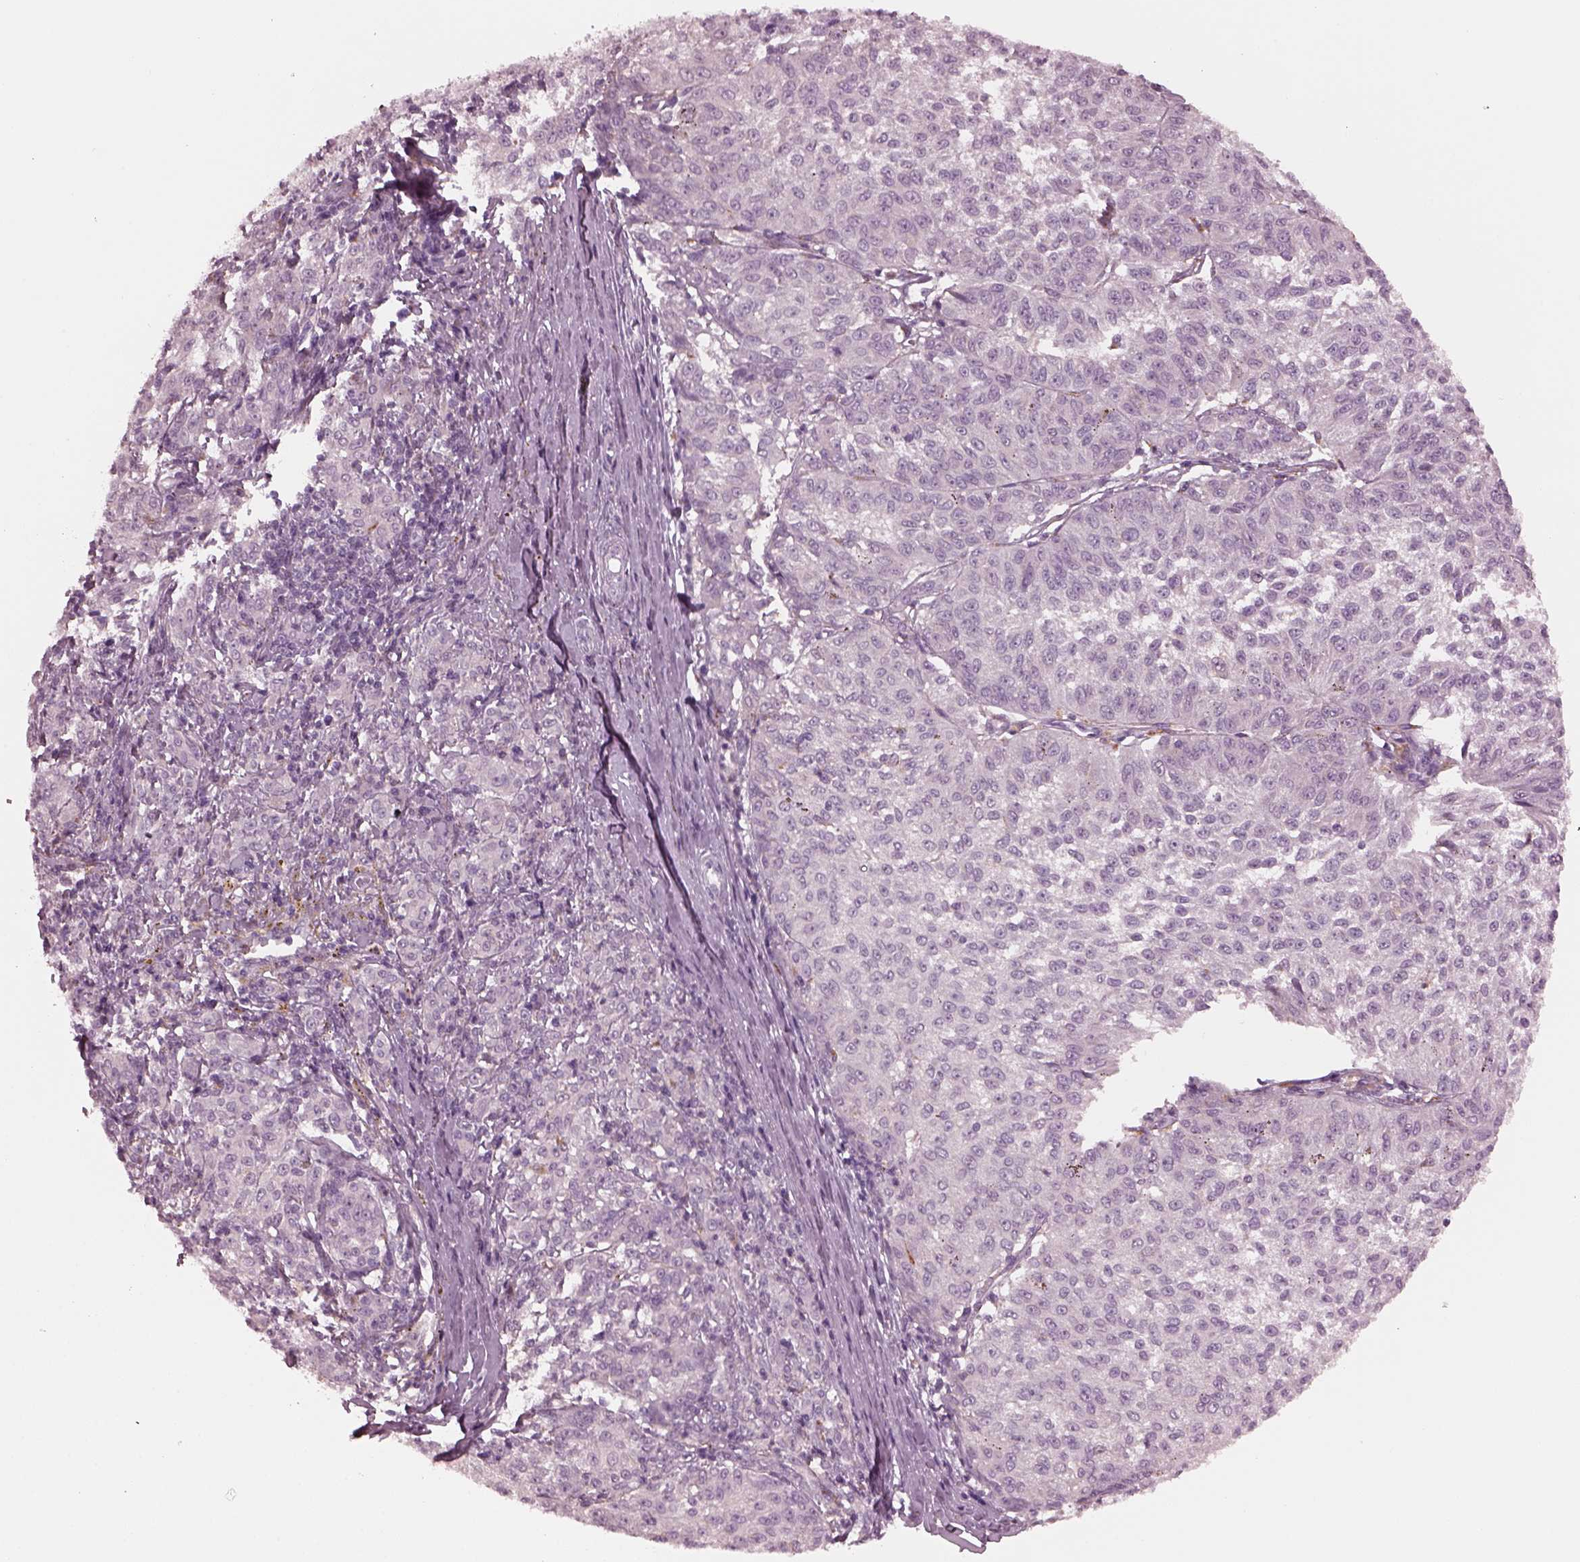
{"staining": {"intensity": "negative", "quantity": "none", "location": "none"}, "tissue": "melanoma", "cell_type": "Tumor cells", "image_type": "cancer", "snomed": [{"axis": "morphology", "description": "Malignant melanoma, NOS"}, {"axis": "topography", "description": "Skin"}], "caption": "IHC photomicrograph of malignant melanoma stained for a protein (brown), which shows no staining in tumor cells. (DAB immunohistochemistry with hematoxylin counter stain).", "gene": "SLAMF8", "patient": {"sex": "female", "age": 72}}